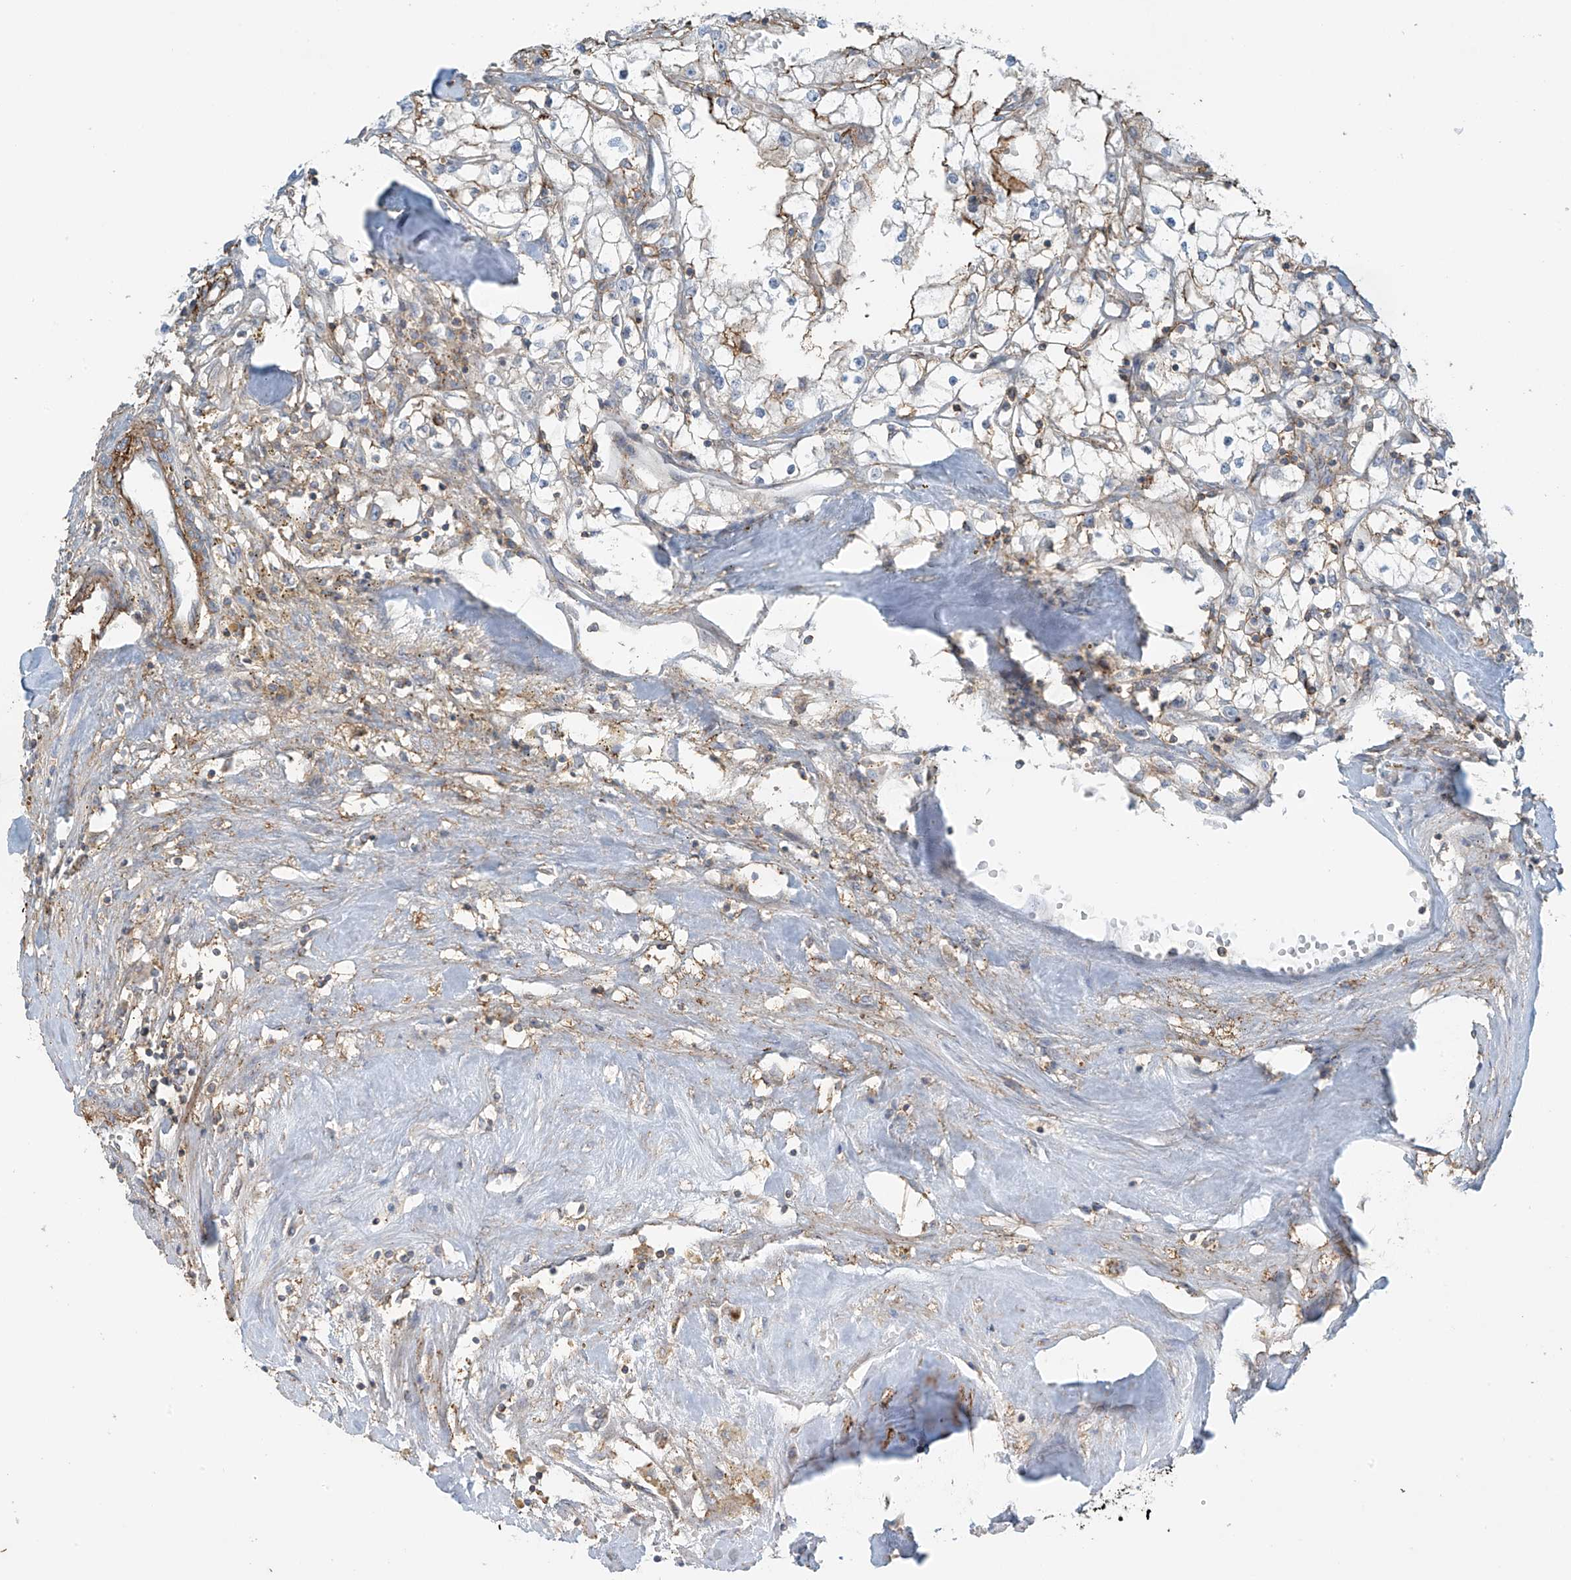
{"staining": {"intensity": "moderate", "quantity": "<25%", "location": "cytoplasmic/membranous"}, "tissue": "renal cancer", "cell_type": "Tumor cells", "image_type": "cancer", "snomed": [{"axis": "morphology", "description": "Adenocarcinoma, NOS"}, {"axis": "topography", "description": "Kidney"}], "caption": "Human renal adenocarcinoma stained for a protein (brown) reveals moderate cytoplasmic/membranous positive expression in about <25% of tumor cells.", "gene": "SLC9A2", "patient": {"sex": "male", "age": 56}}